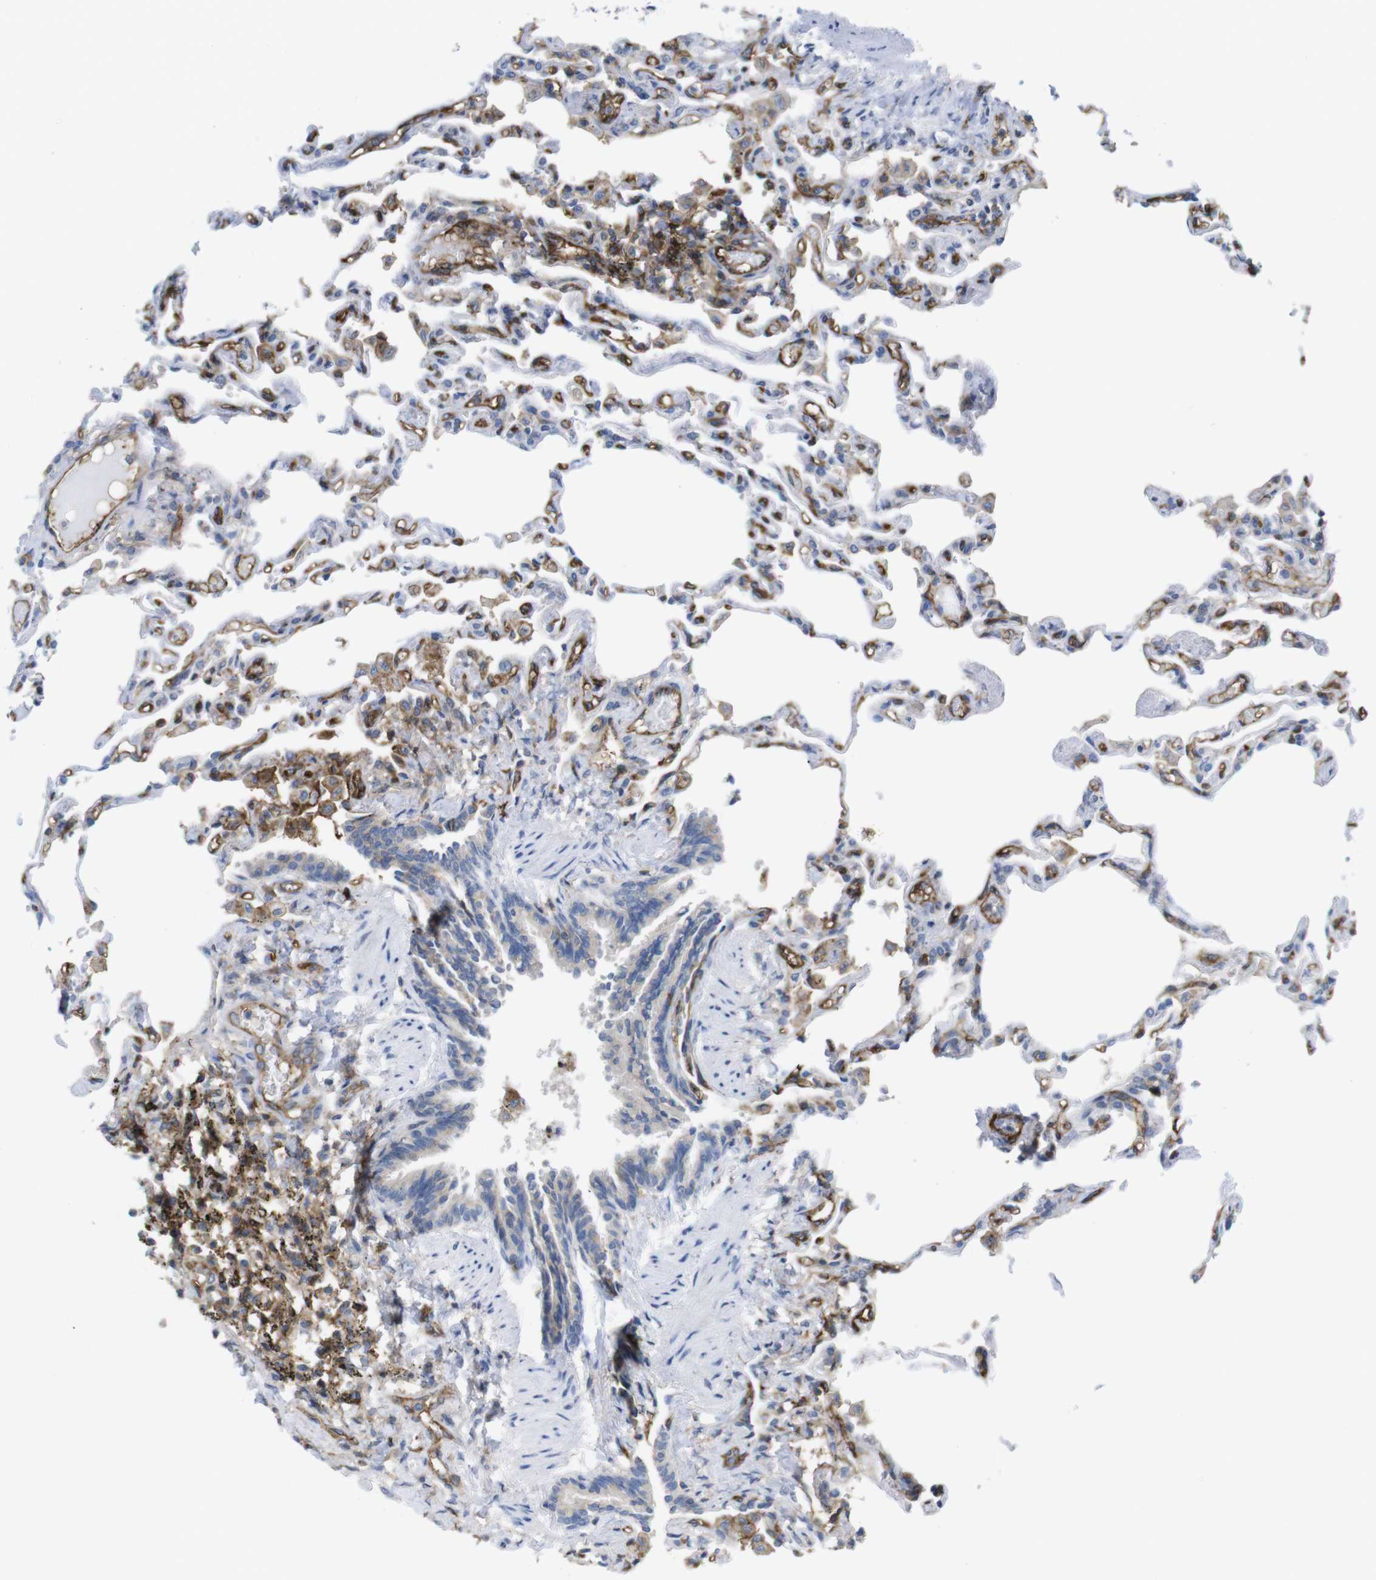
{"staining": {"intensity": "moderate", "quantity": "25%-75%", "location": "cytoplasmic/membranous"}, "tissue": "lung", "cell_type": "Alveolar cells", "image_type": "normal", "snomed": [{"axis": "morphology", "description": "Normal tissue, NOS"}, {"axis": "topography", "description": "Lung"}], "caption": "This is an image of immunohistochemistry (IHC) staining of unremarkable lung, which shows moderate positivity in the cytoplasmic/membranous of alveolar cells.", "gene": "CCR6", "patient": {"sex": "male", "age": 21}}